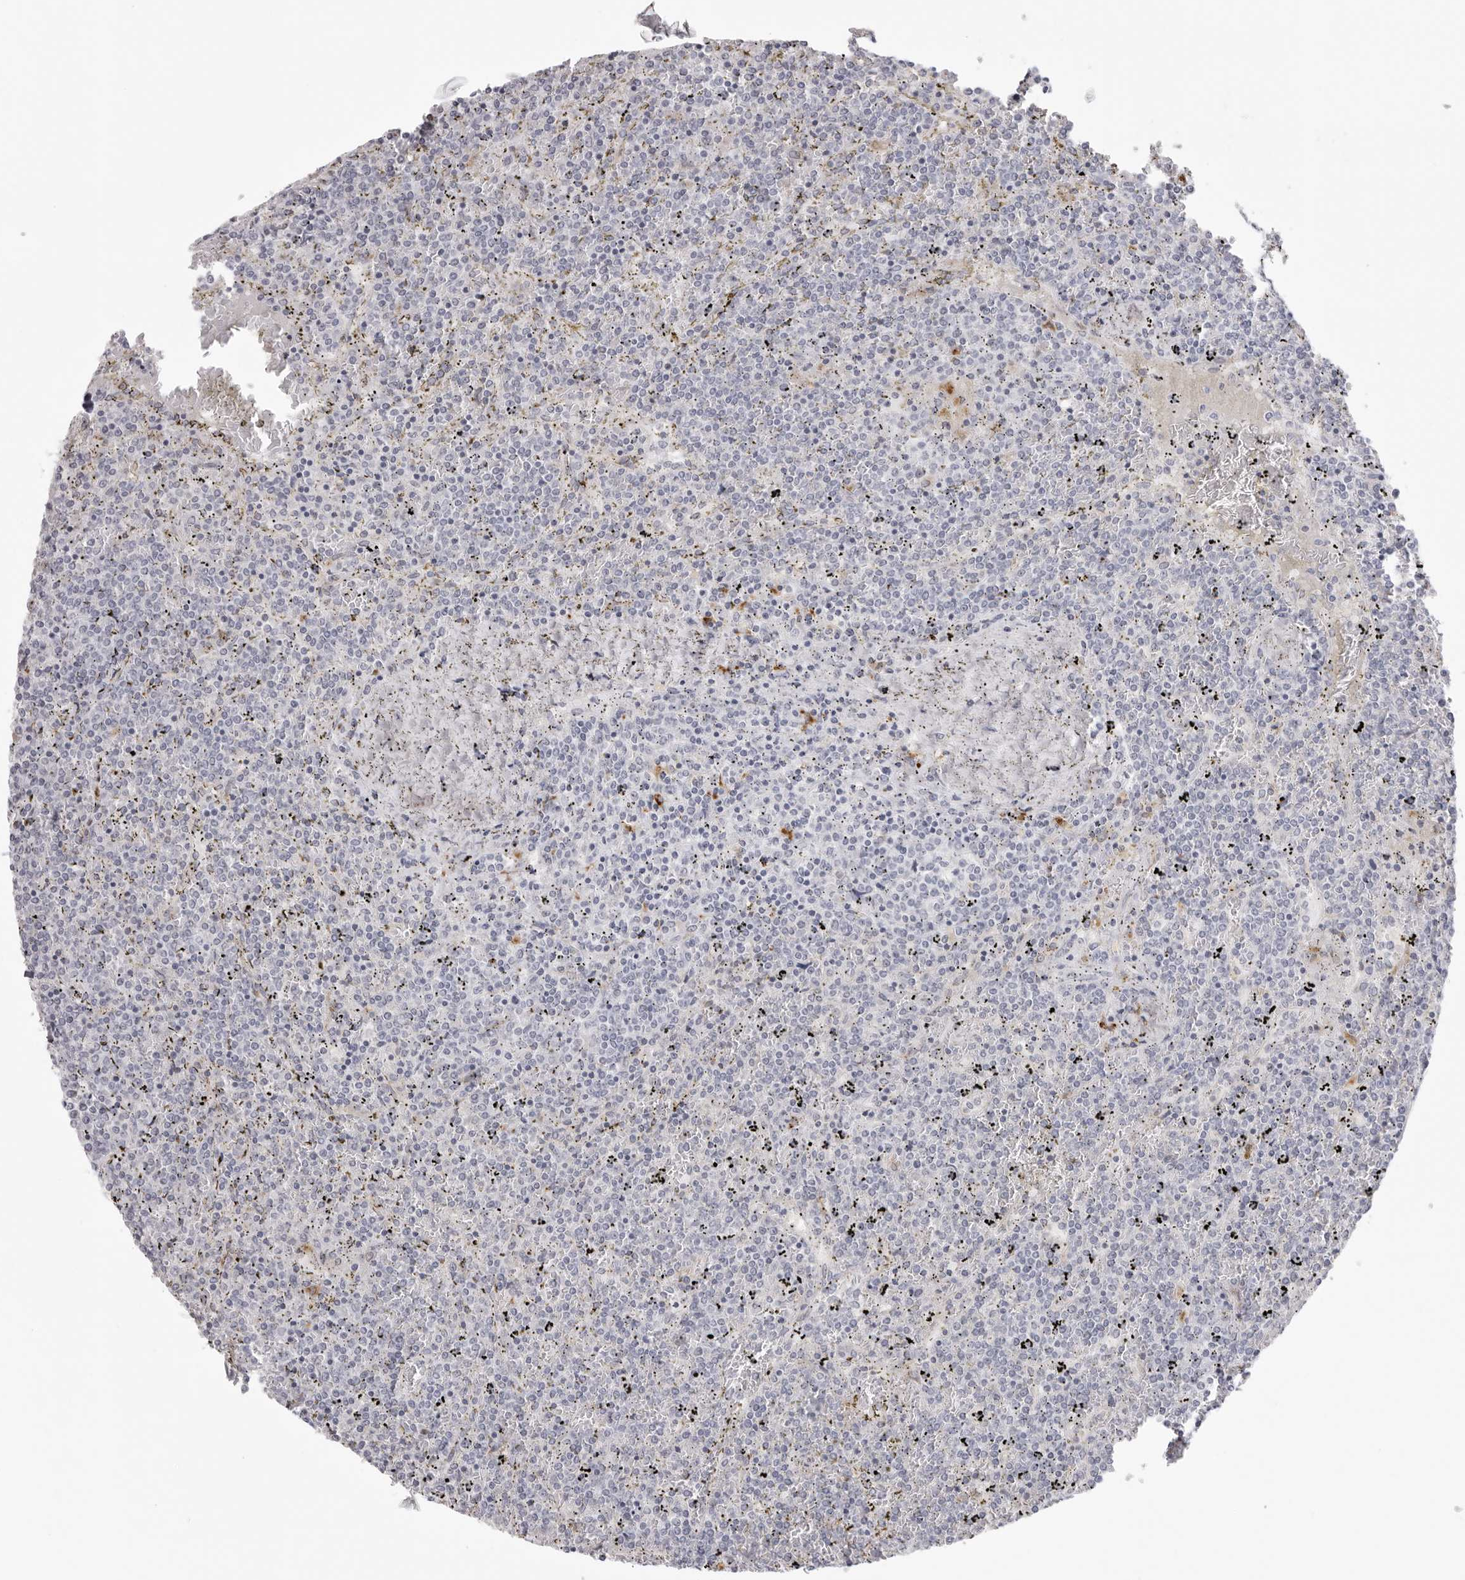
{"staining": {"intensity": "negative", "quantity": "none", "location": "none"}, "tissue": "lymphoma", "cell_type": "Tumor cells", "image_type": "cancer", "snomed": [{"axis": "morphology", "description": "Malignant lymphoma, non-Hodgkin's type, Low grade"}, {"axis": "topography", "description": "Spleen"}], "caption": "IHC histopathology image of neoplastic tissue: human low-grade malignant lymphoma, non-Hodgkin's type stained with DAB demonstrates no significant protein expression in tumor cells.", "gene": "IL25", "patient": {"sex": "female", "age": 19}}